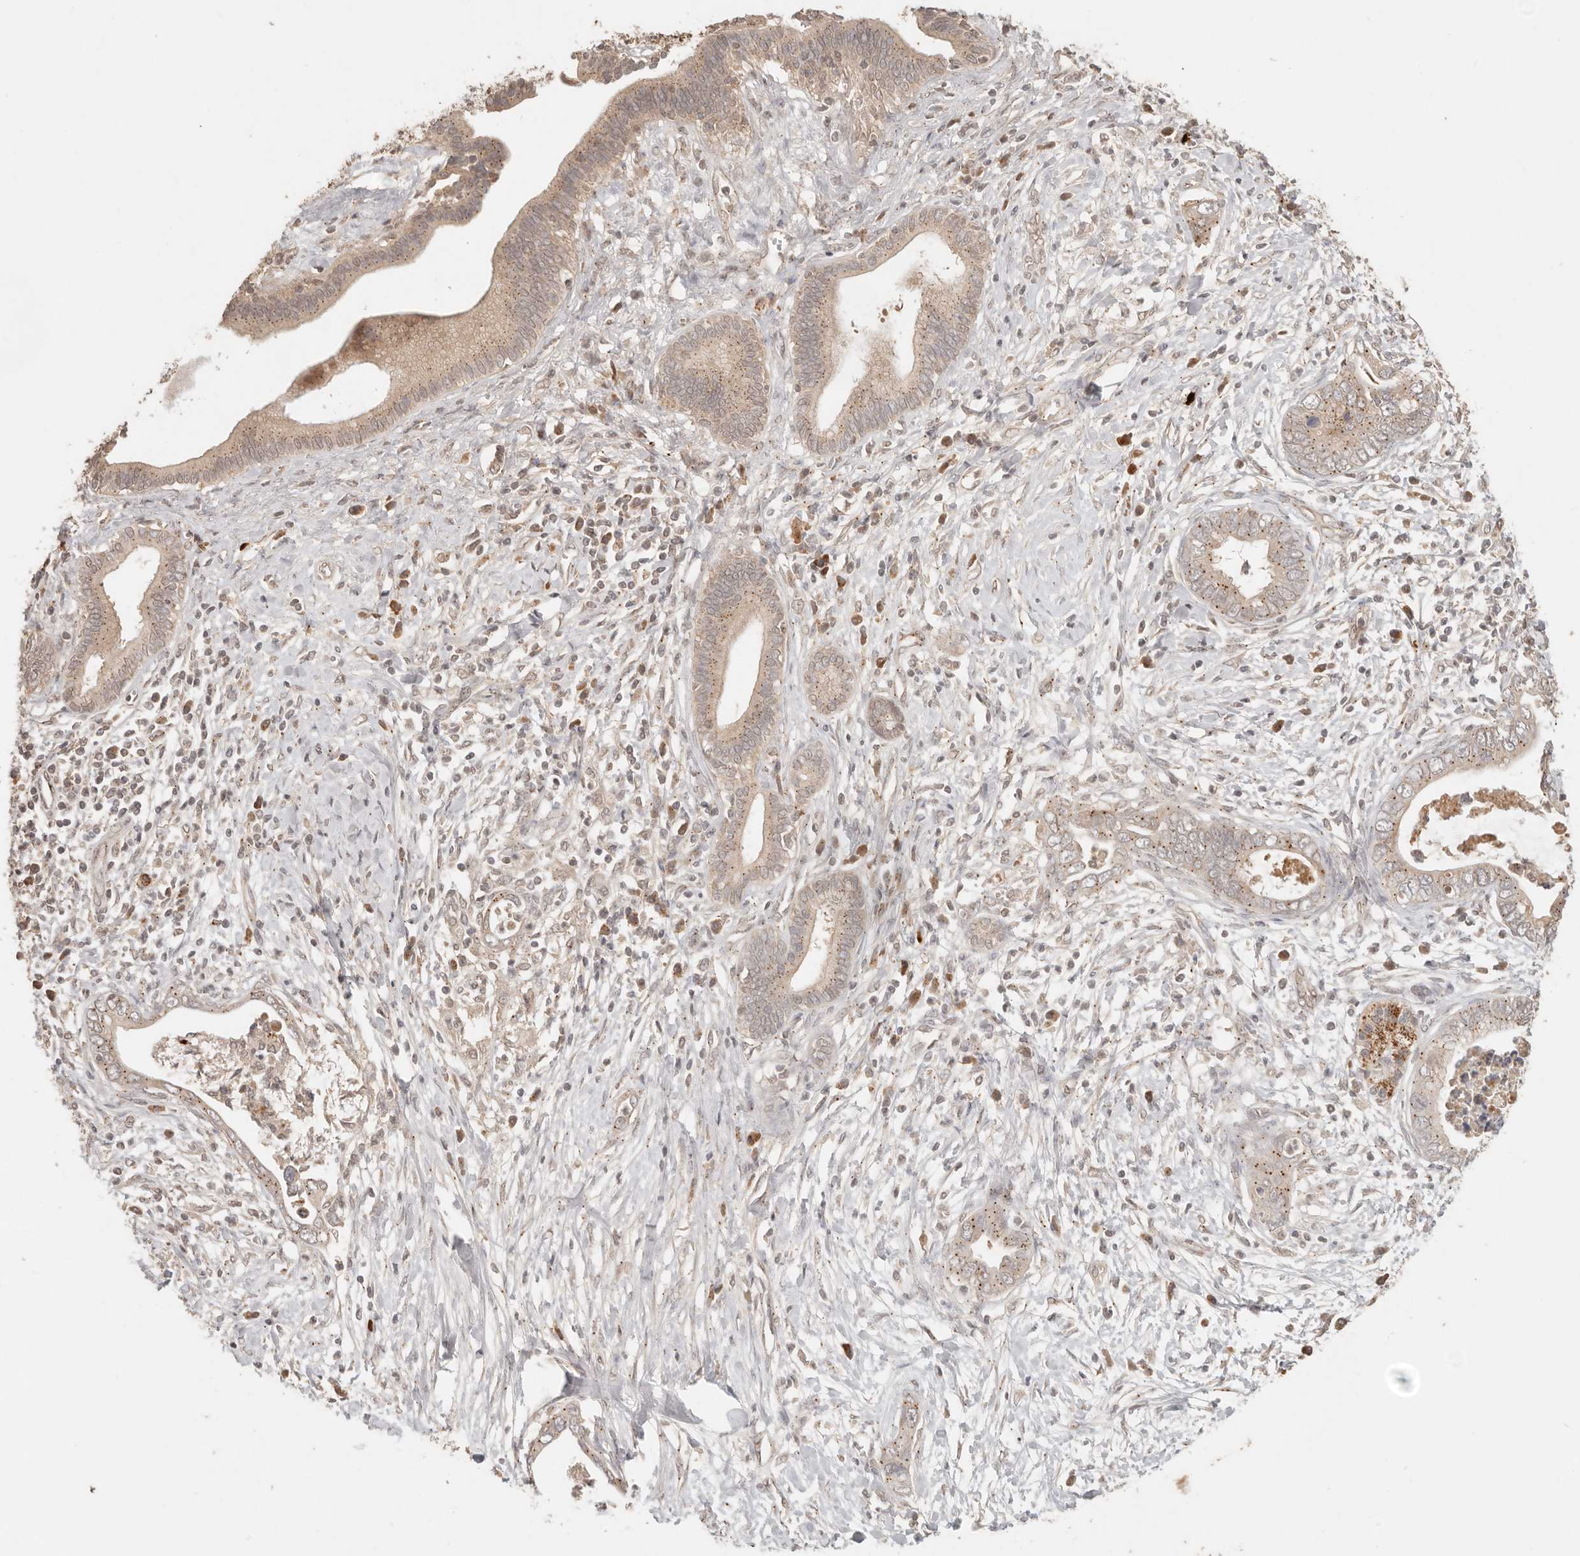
{"staining": {"intensity": "weak", "quantity": ">75%", "location": "cytoplasmic/membranous"}, "tissue": "pancreatic cancer", "cell_type": "Tumor cells", "image_type": "cancer", "snomed": [{"axis": "morphology", "description": "Adenocarcinoma, NOS"}, {"axis": "topography", "description": "Pancreas"}], "caption": "Pancreatic cancer (adenocarcinoma) stained with immunohistochemistry (IHC) displays weak cytoplasmic/membranous expression in about >75% of tumor cells. The staining was performed using DAB (3,3'-diaminobenzidine), with brown indicating positive protein expression. Nuclei are stained blue with hematoxylin.", "gene": "LMO4", "patient": {"sex": "male", "age": 75}}